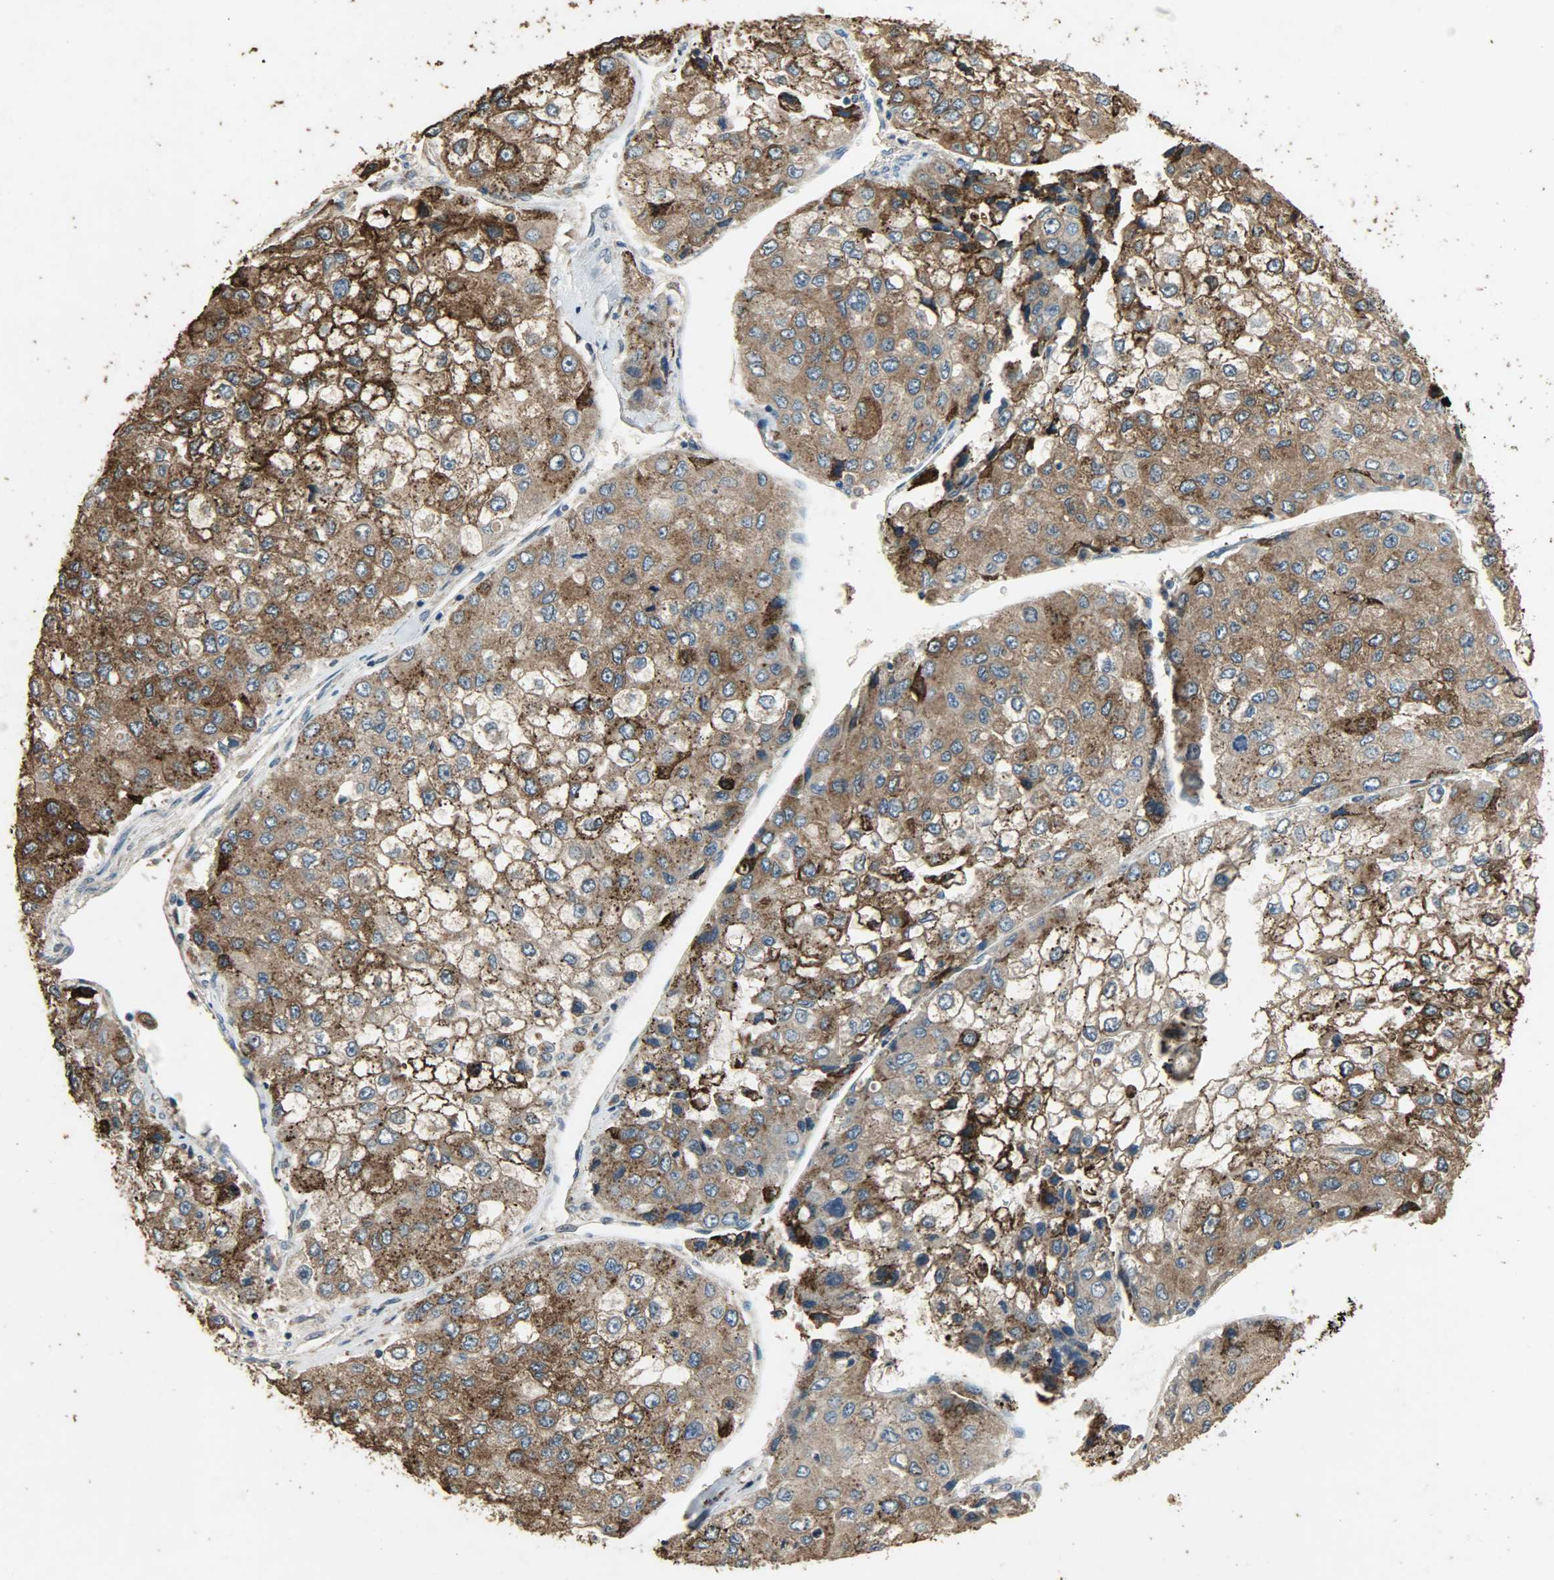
{"staining": {"intensity": "strong", "quantity": ">75%", "location": "cytoplasmic/membranous"}, "tissue": "liver cancer", "cell_type": "Tumor cells", "image_type": "cancer", "snomed": [{"axis": "morphology", "description": "Carcinoma, Hepatocellular, NOS"}, {"axis": "topography", "description": "Liver"}], "caption": "This is an image of IHC staining of liver cancer, which shows strong positivity in the cytoplasmic/membranous of tumor cells.", "gene": "CDKN2C", "patient": {"sex": "female", "age": 66}}